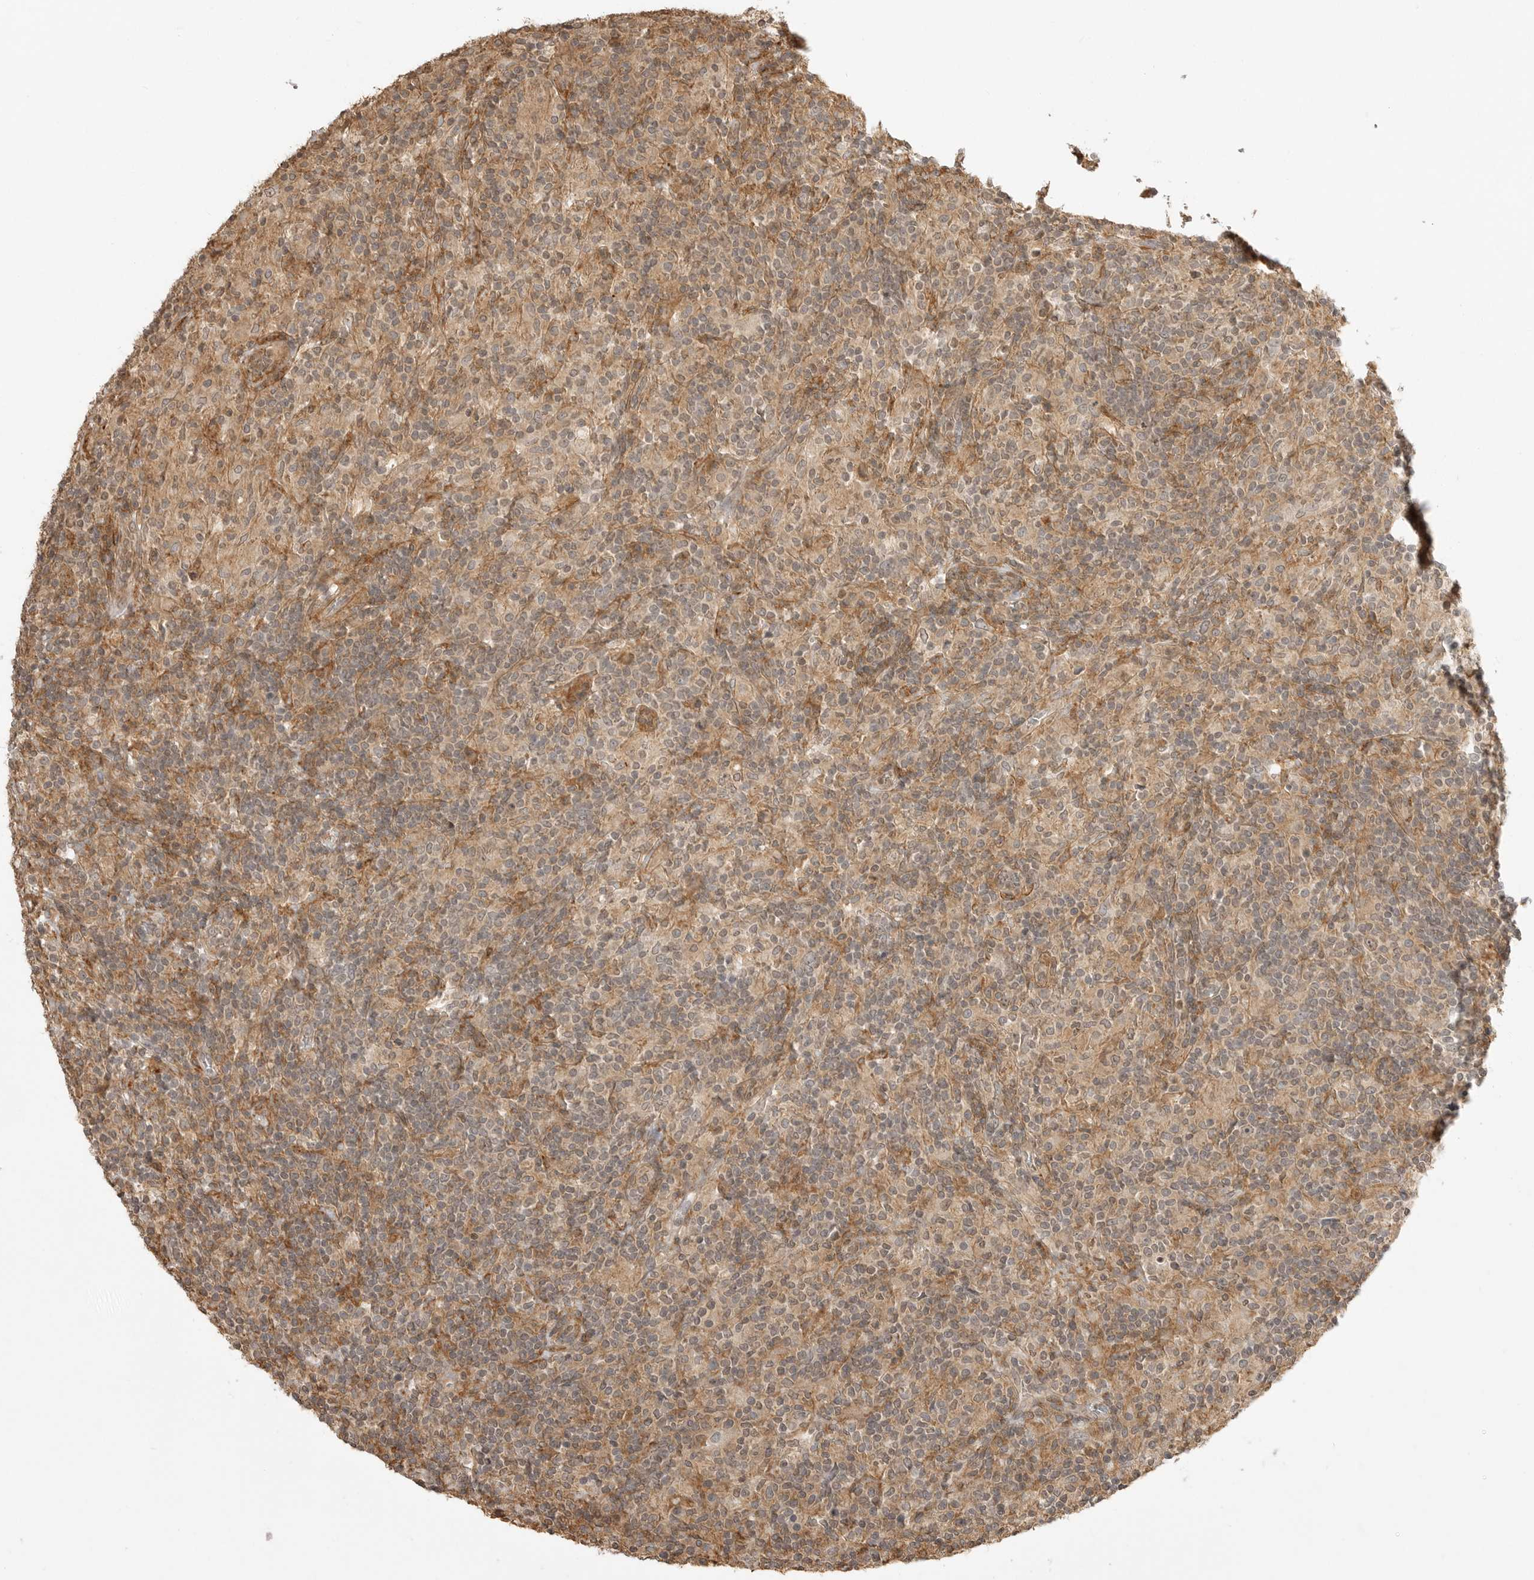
{"staining": {"intensity": "weak", "quantity": "25%-75%", "location": "cytoplasmic/membranous"}, "tissue": "lymphoma", "cell_type": "Tumor cells", "image_type": "cancer", "snomed": [{"axis": "morphology", "description": "Hodgkin's disease, NOS"}, {"axis": "topography", "description": "Lymph node"}], "caption": "Immunohistochemical staining of human Hodgkin's disease displays low levels of weak cytoplasmic/membranous protein expression in about 25%-75% of tumor cells.", "gene": "GPC2", "patient": {"sex": "male", "age": 70}}